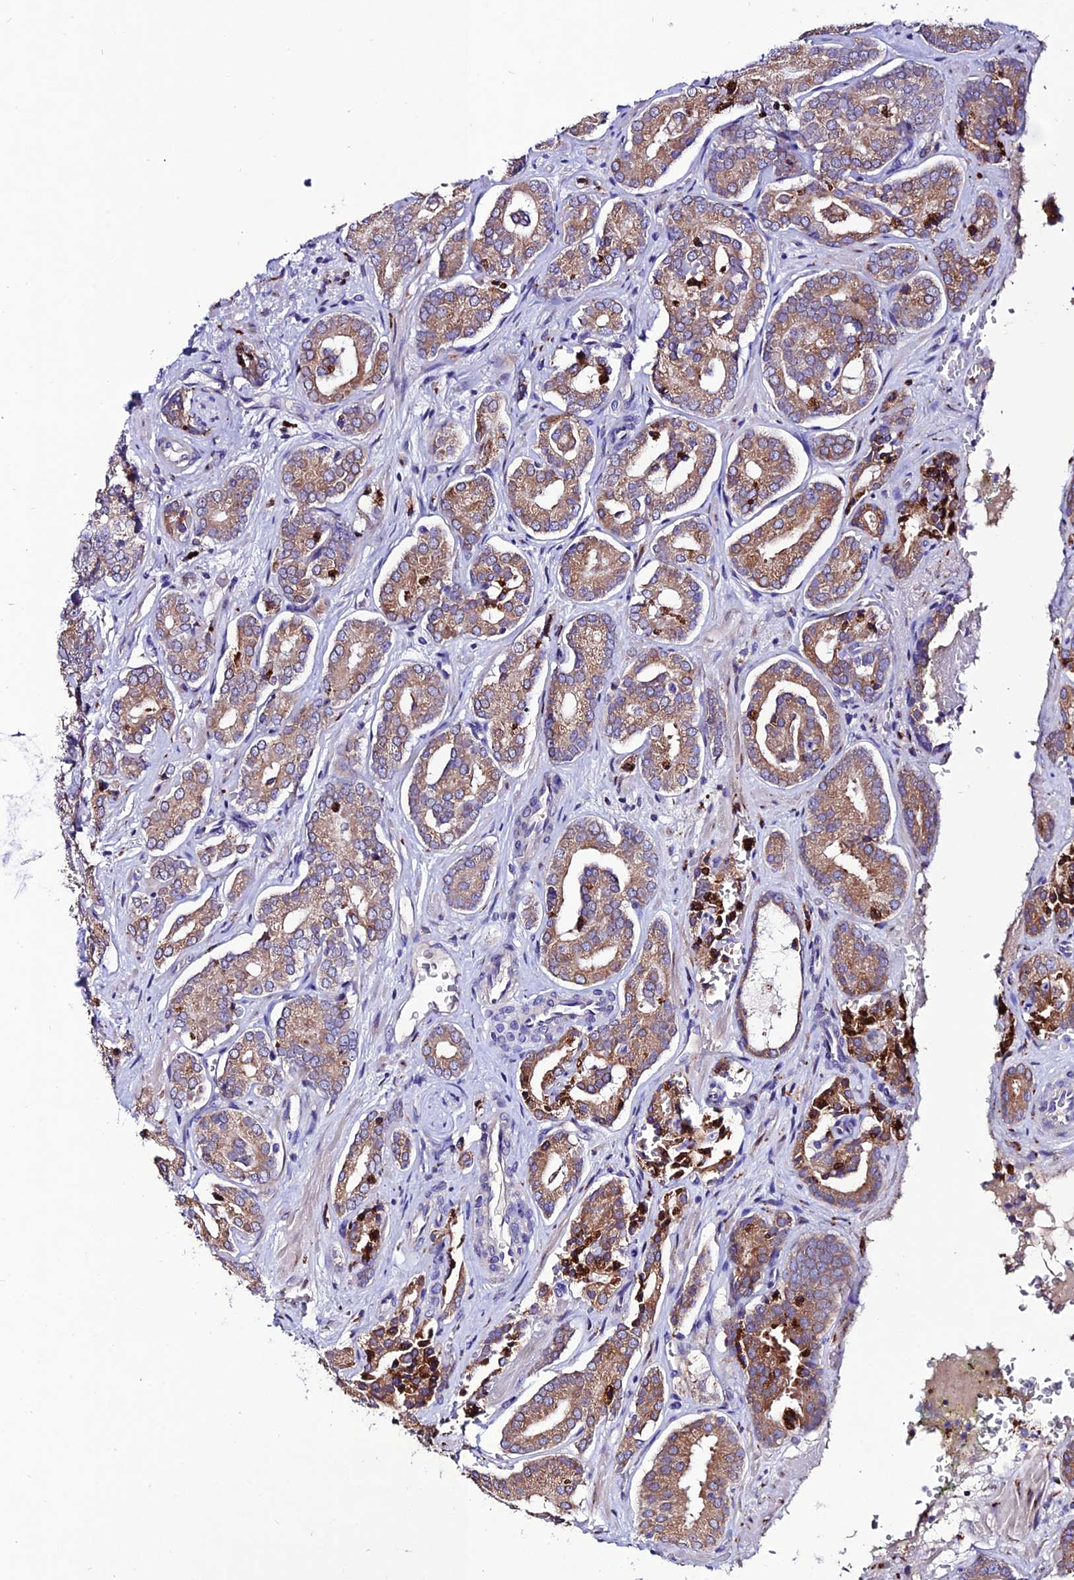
{"staining": {"intensity": "moderate", "quantity": ">75%", "location": "cytoplasmic/membranous"}, "tissue": "prostate cancer", "cell_type": "Tumor cells", "image_type": "cancer", "snomed": [{"axis": "morphology", "description": "Adenocarcinoma, High grade"}, {"axis": "topography", "description": "Prostate"}], "caption": "An immunohistochemistry photomicrograph of tumor tissue is shown. Protein staining in brown shows moderate cytoplasmic/membranous positivity in prostate cancer within tumor cells.", "gene": "OR51Q1", "patient": {"sex": "male", "age": 66}}